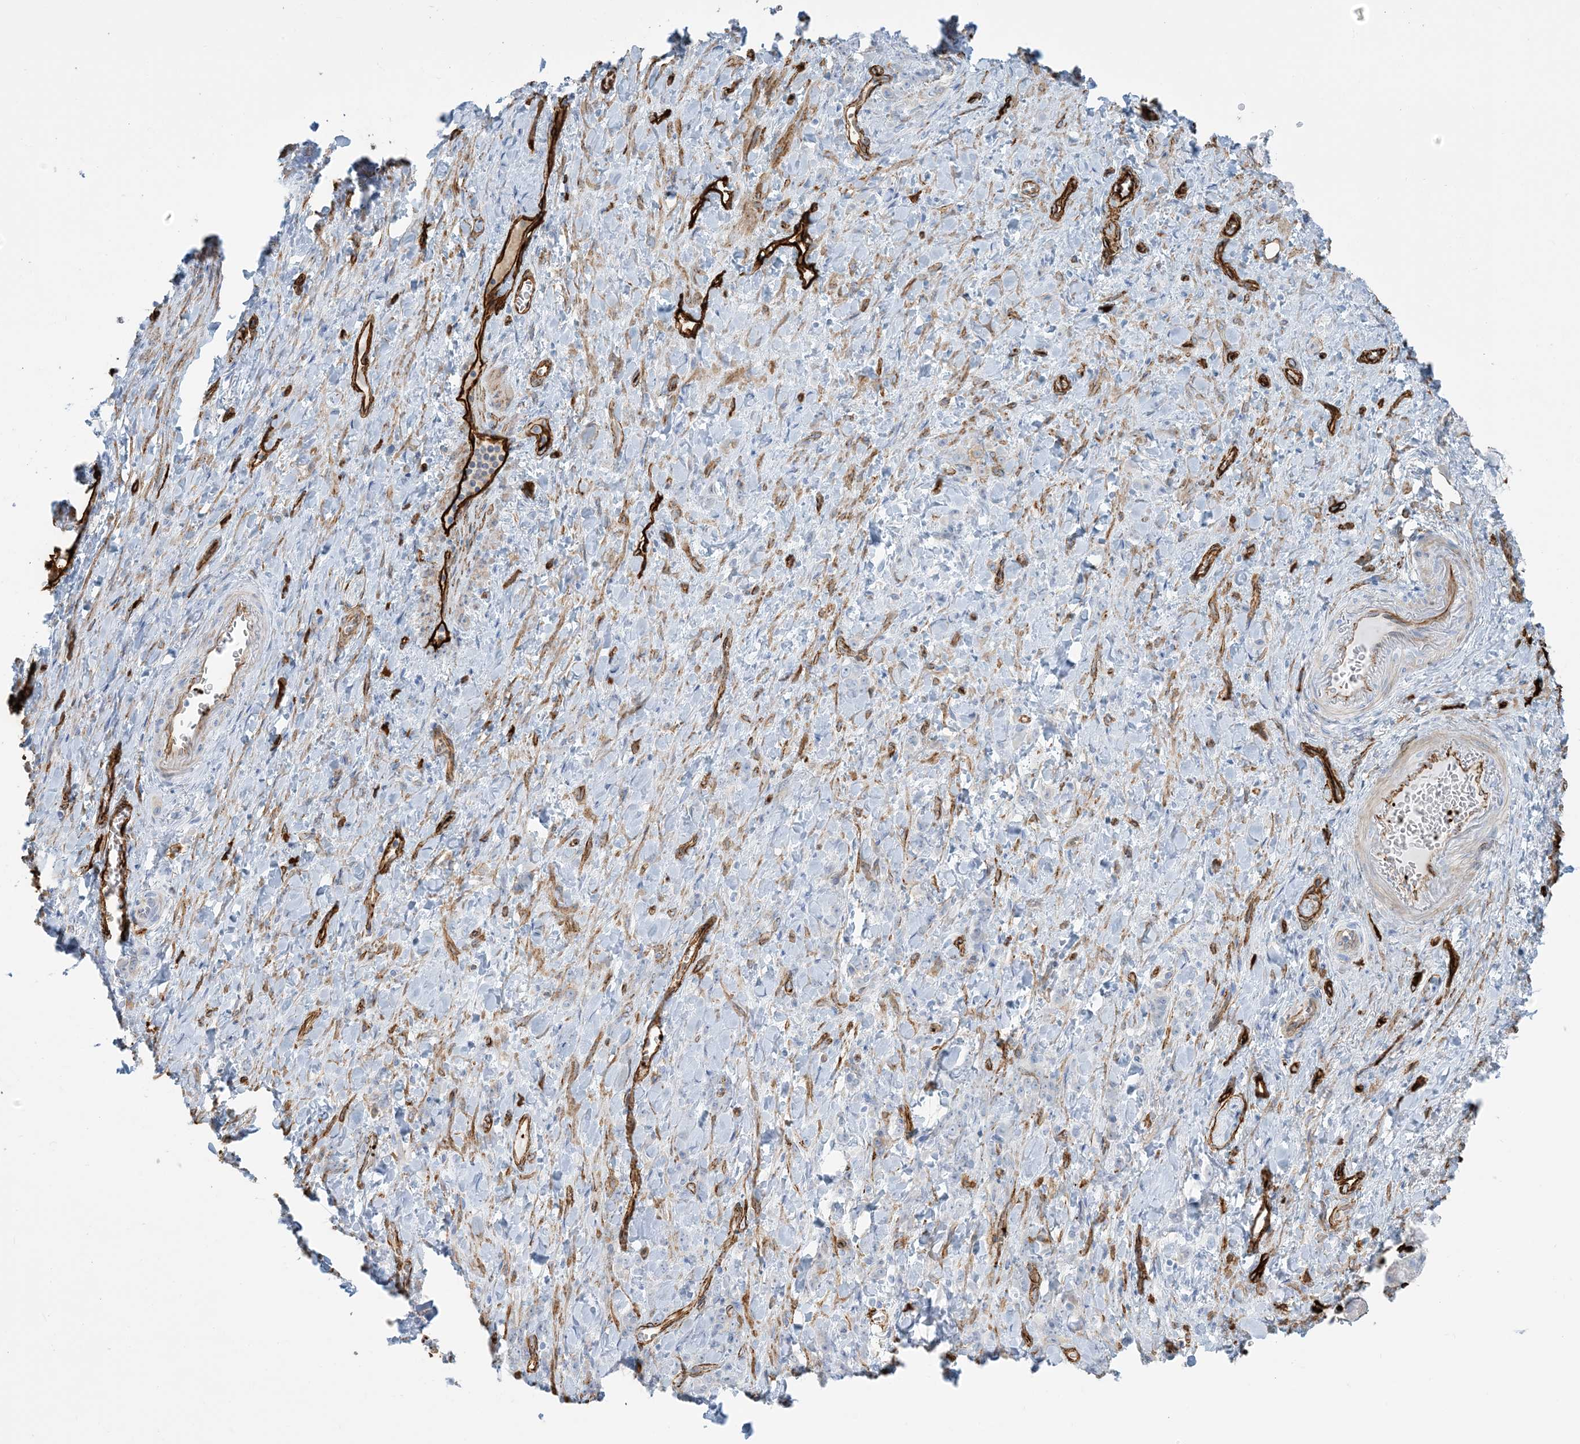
{"staining": {"intensity": "negative", "quantity": "none", "location": "none"}, "tissue": "stomach cancer", "cell_type": "Tumor cells", "image_type": "cancer", "snomed": [{"axis": "morphology", "description": "Normal tissue, NOS"}, {"axis": "morphology", "description": "Adenocarcinoma, NOS"}, {"axis": "topography", "description": "Stomach"}], "caption": "Histopathology image shows no significant protein expression in tumor cells of adenocarcinoma (stomach).", "gene": "EPS8L3", "patient": {"sex": "male", "age": 82}}